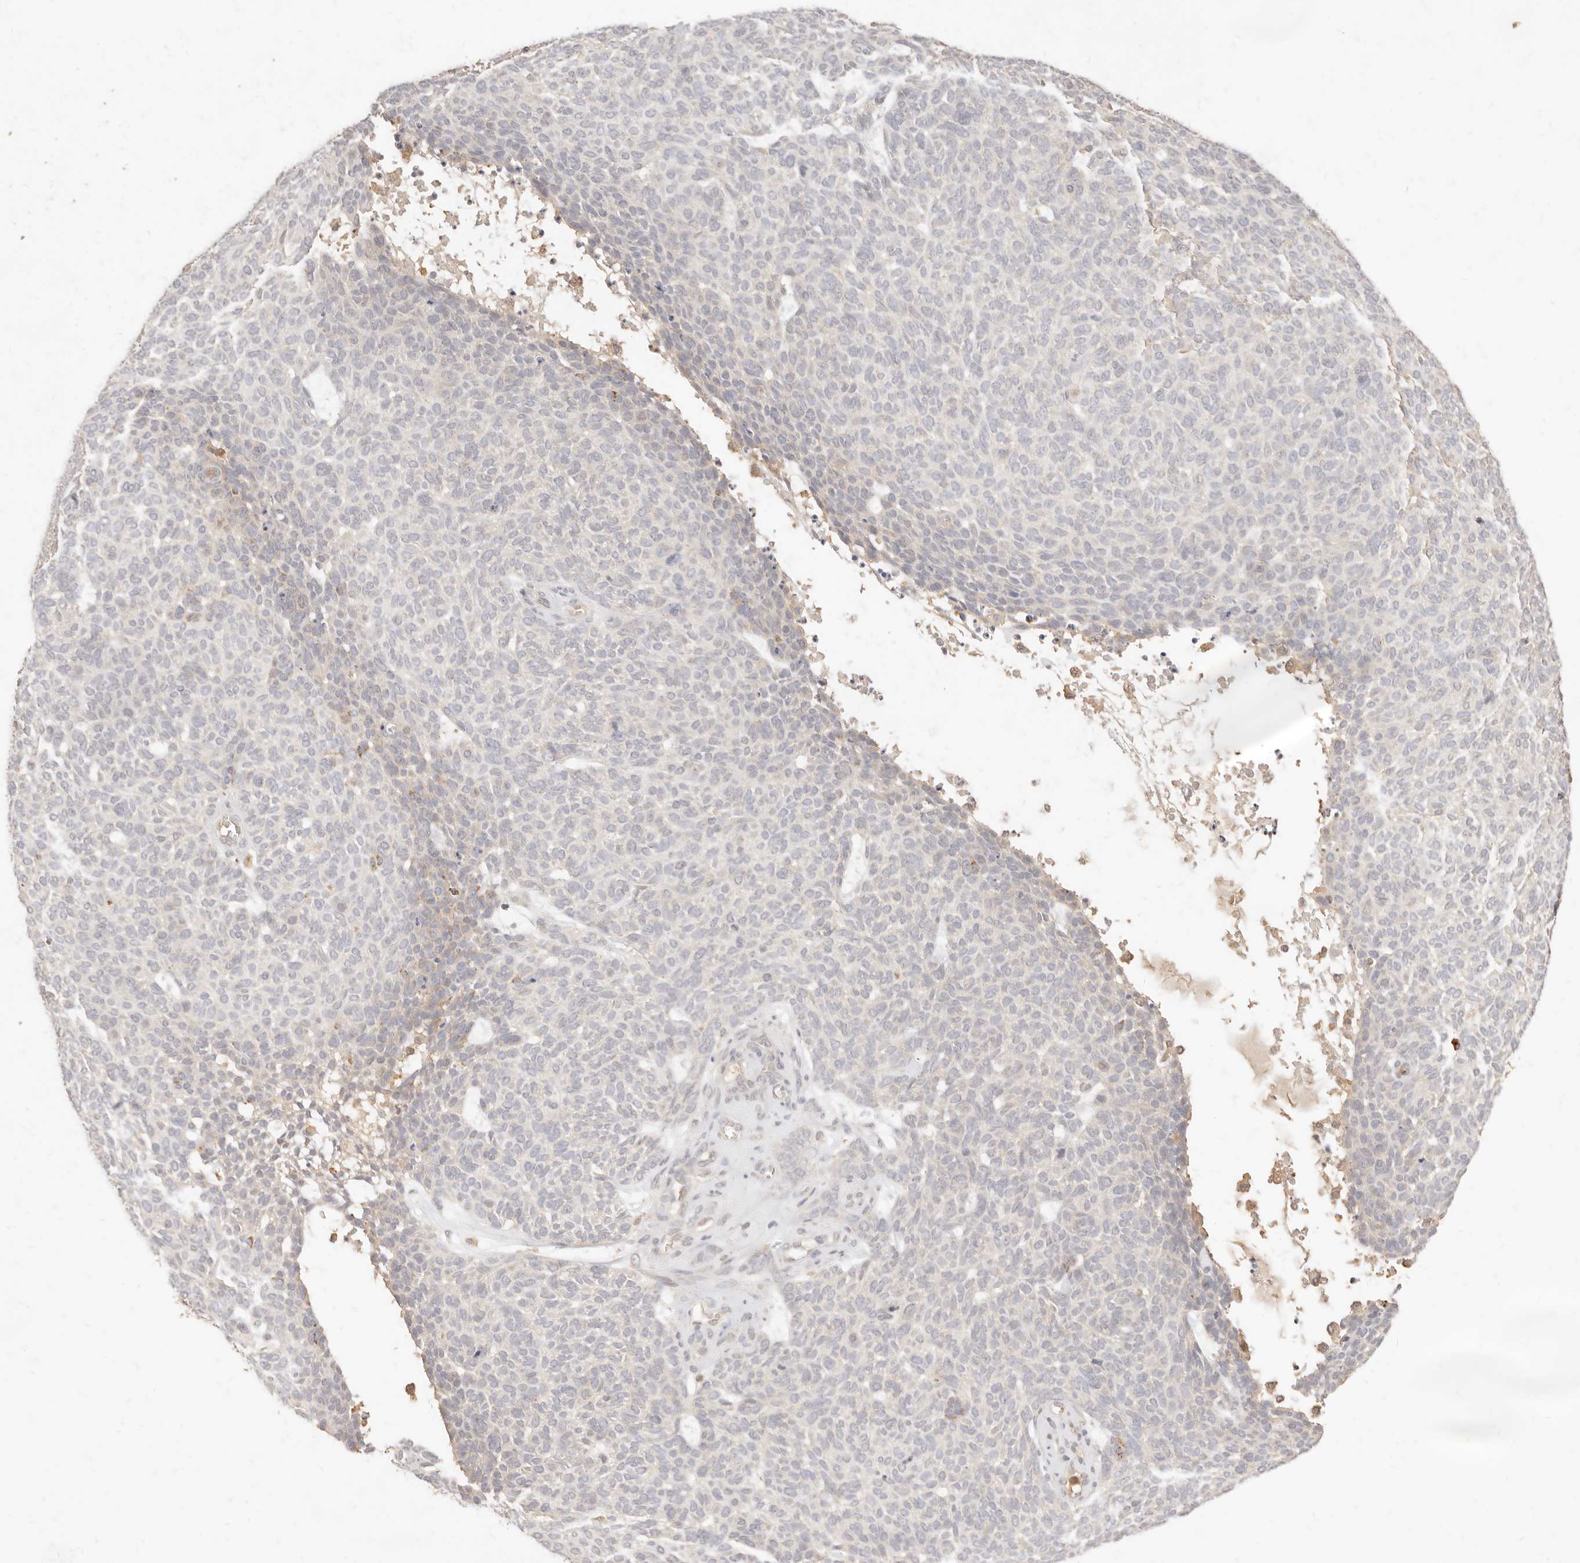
{"staining": {"intensity": "negative", "quantity": "none", "location": "none"}, "tissue": "skin cancer", "cell_type": "Tumor cells", "image_type": "cancer", "snomed": [{"axis": "morphology", "description": "Squamous cell carcinoma, NOS"}, {"axis": "topography", "description": "Skin"}], "caption": "This is an immunohistochemistry photomicrograph of squamous cell carcinoma (skin). There is no staining in tumor cells.", "gene": "TMTC2", "patient": {"sex": "female", "age": 90}}